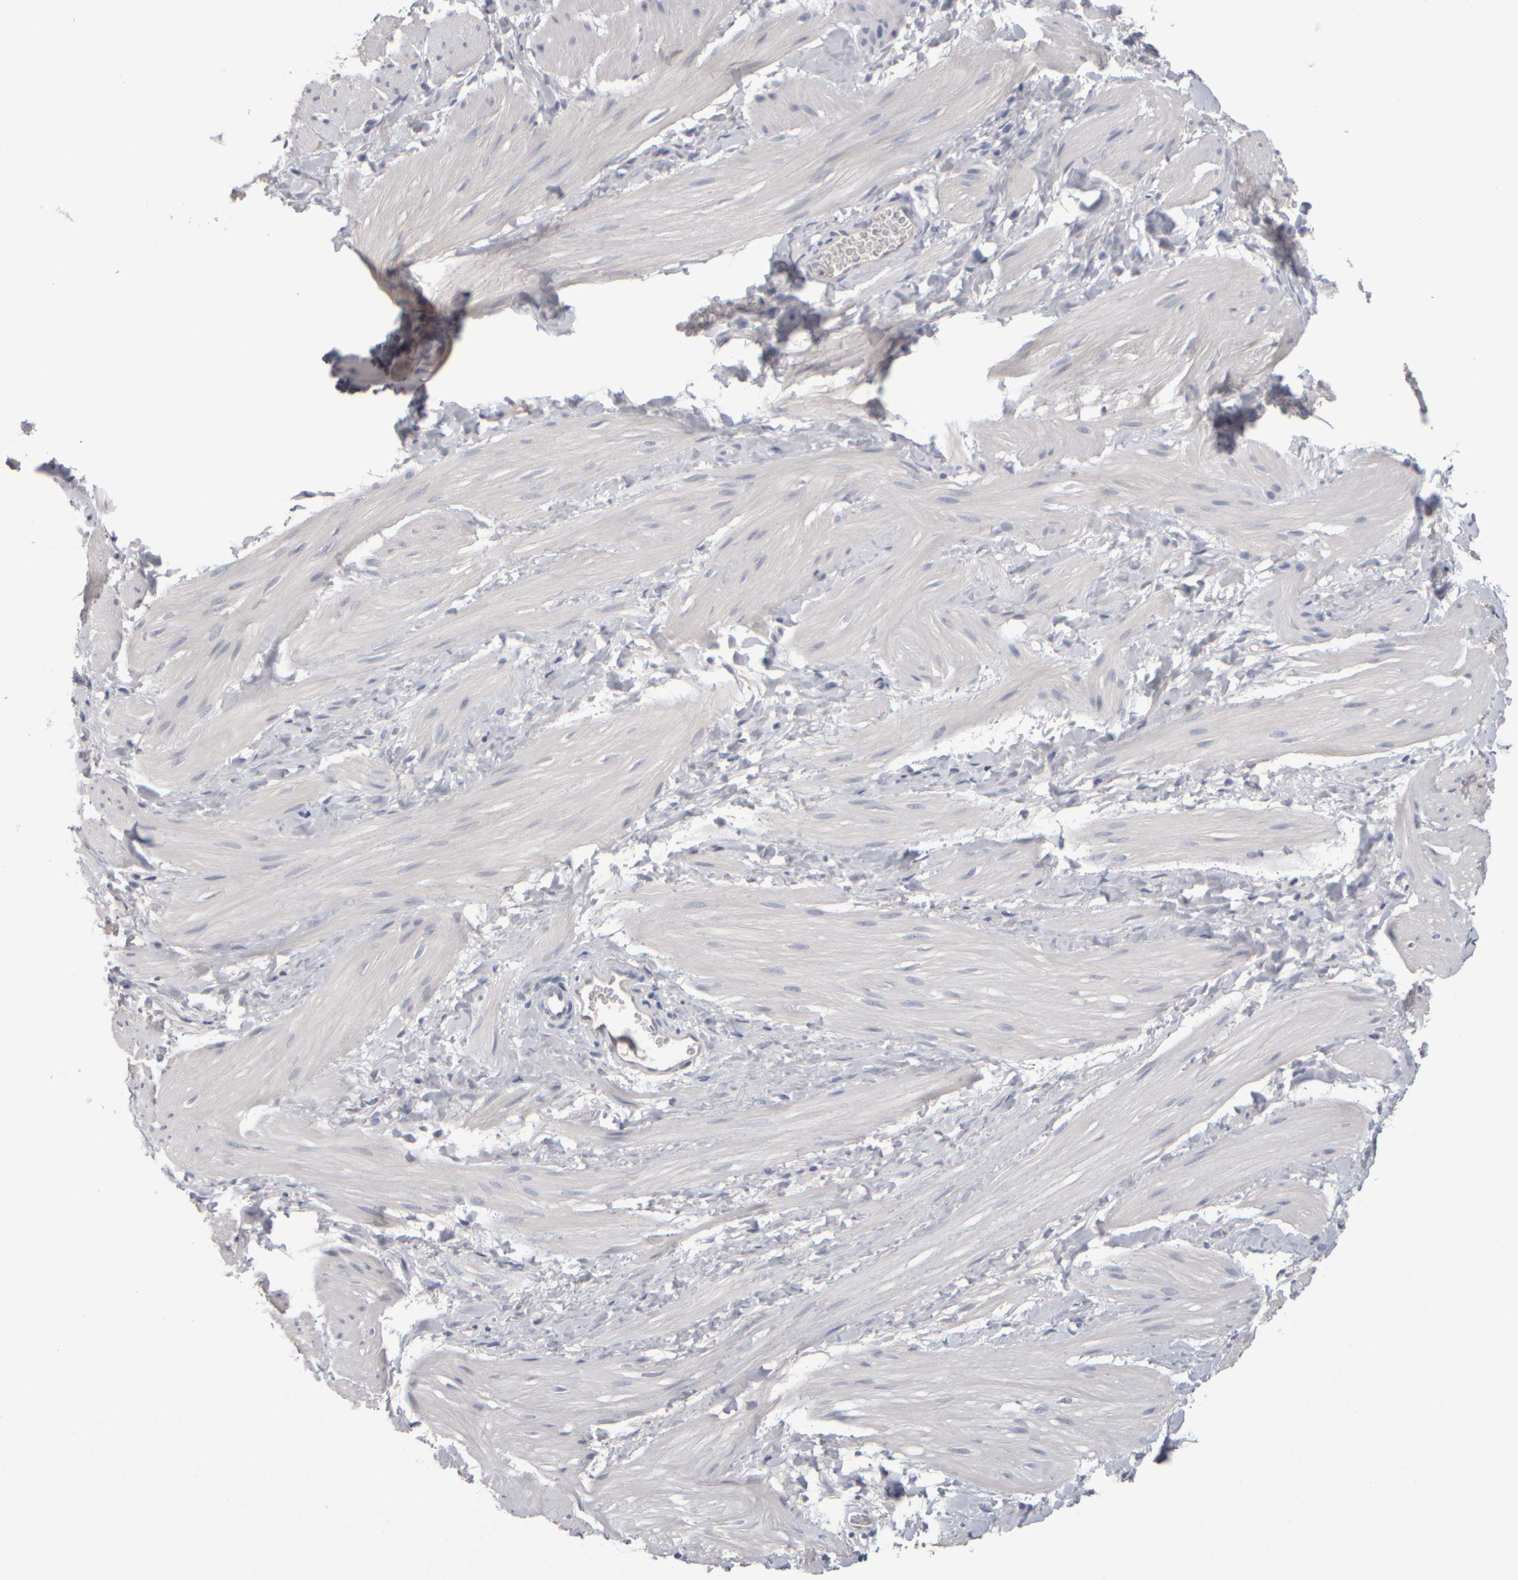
{"staining": {"intensity": "negative", "quantity": "none", "location": "none"}, "tissue": "smooth muscle", "cell_type": "Smooth muscle cells", "image_type": "normal", "snomed": [{"axis": "morphology", "description": "Normal tissue, NOS"}, {"axis": "topography", "description": "Smooth muscle"}], "caption": "Immunohistochemical staining of normal smooth muscle exhibits no significant positivity in smooth muscle cells.", "gene": "EPHX2", "patient": {"sex": "male", "age": 16}}